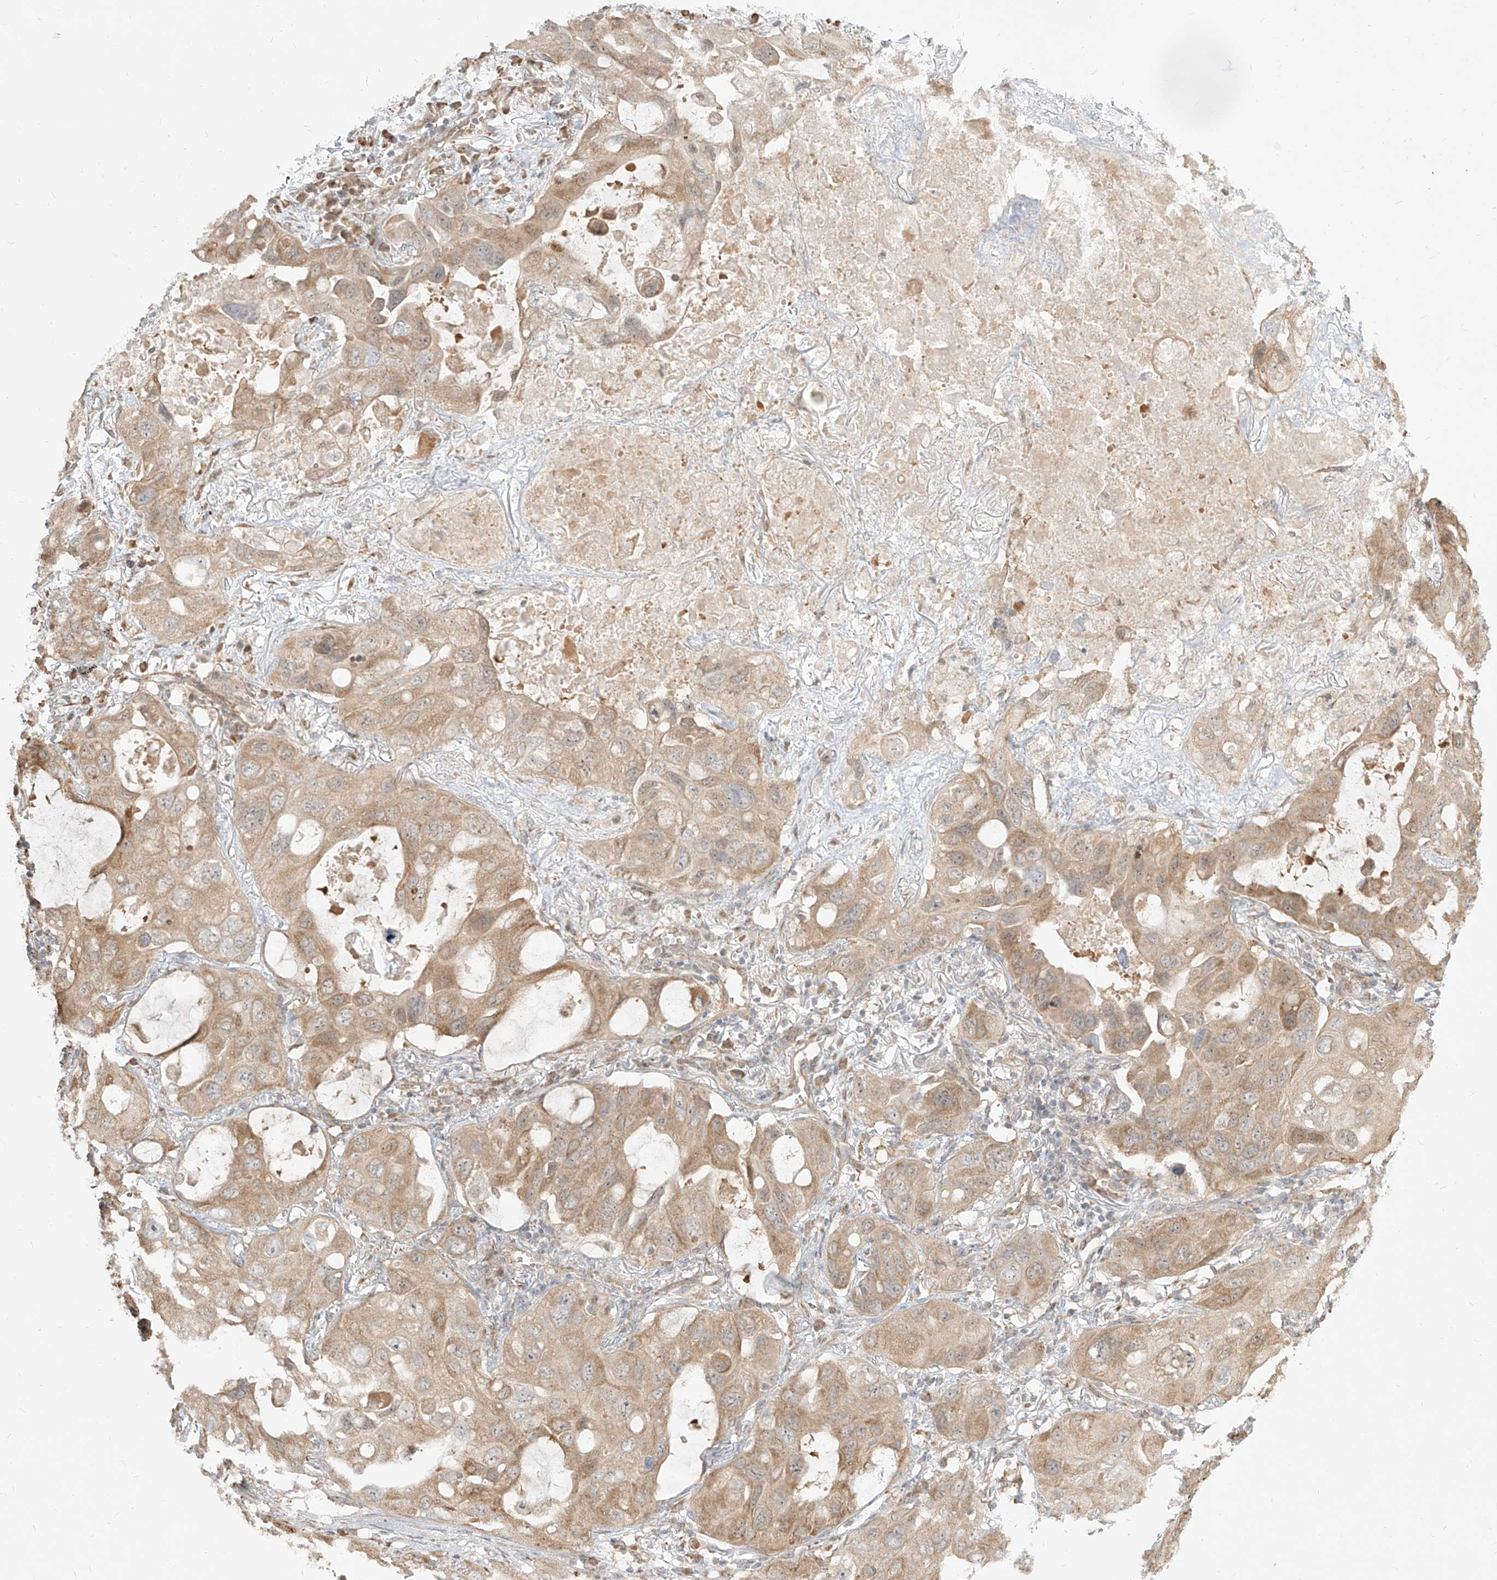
{"staining": {"intensity": "moderate", "quantity": ">75%", "location": "cytoplasmic/membranous"}, "tissue": "lung cancer", "cell_type": "Tumor cells", "image_type": "cancer", "snomed": [{"axis": "morphology", "description": "Squamous cell carcinoma, NOS"}, {"axis": "topography", "description": "Lung"}], "caption": "A medium amount of moderate cytoplasmic/membranous staining is identified in about >75% of tumor cells in lung cancer tissue.", "gene": "UBE2K", "patient": {"sex": "female", "age": 73}}